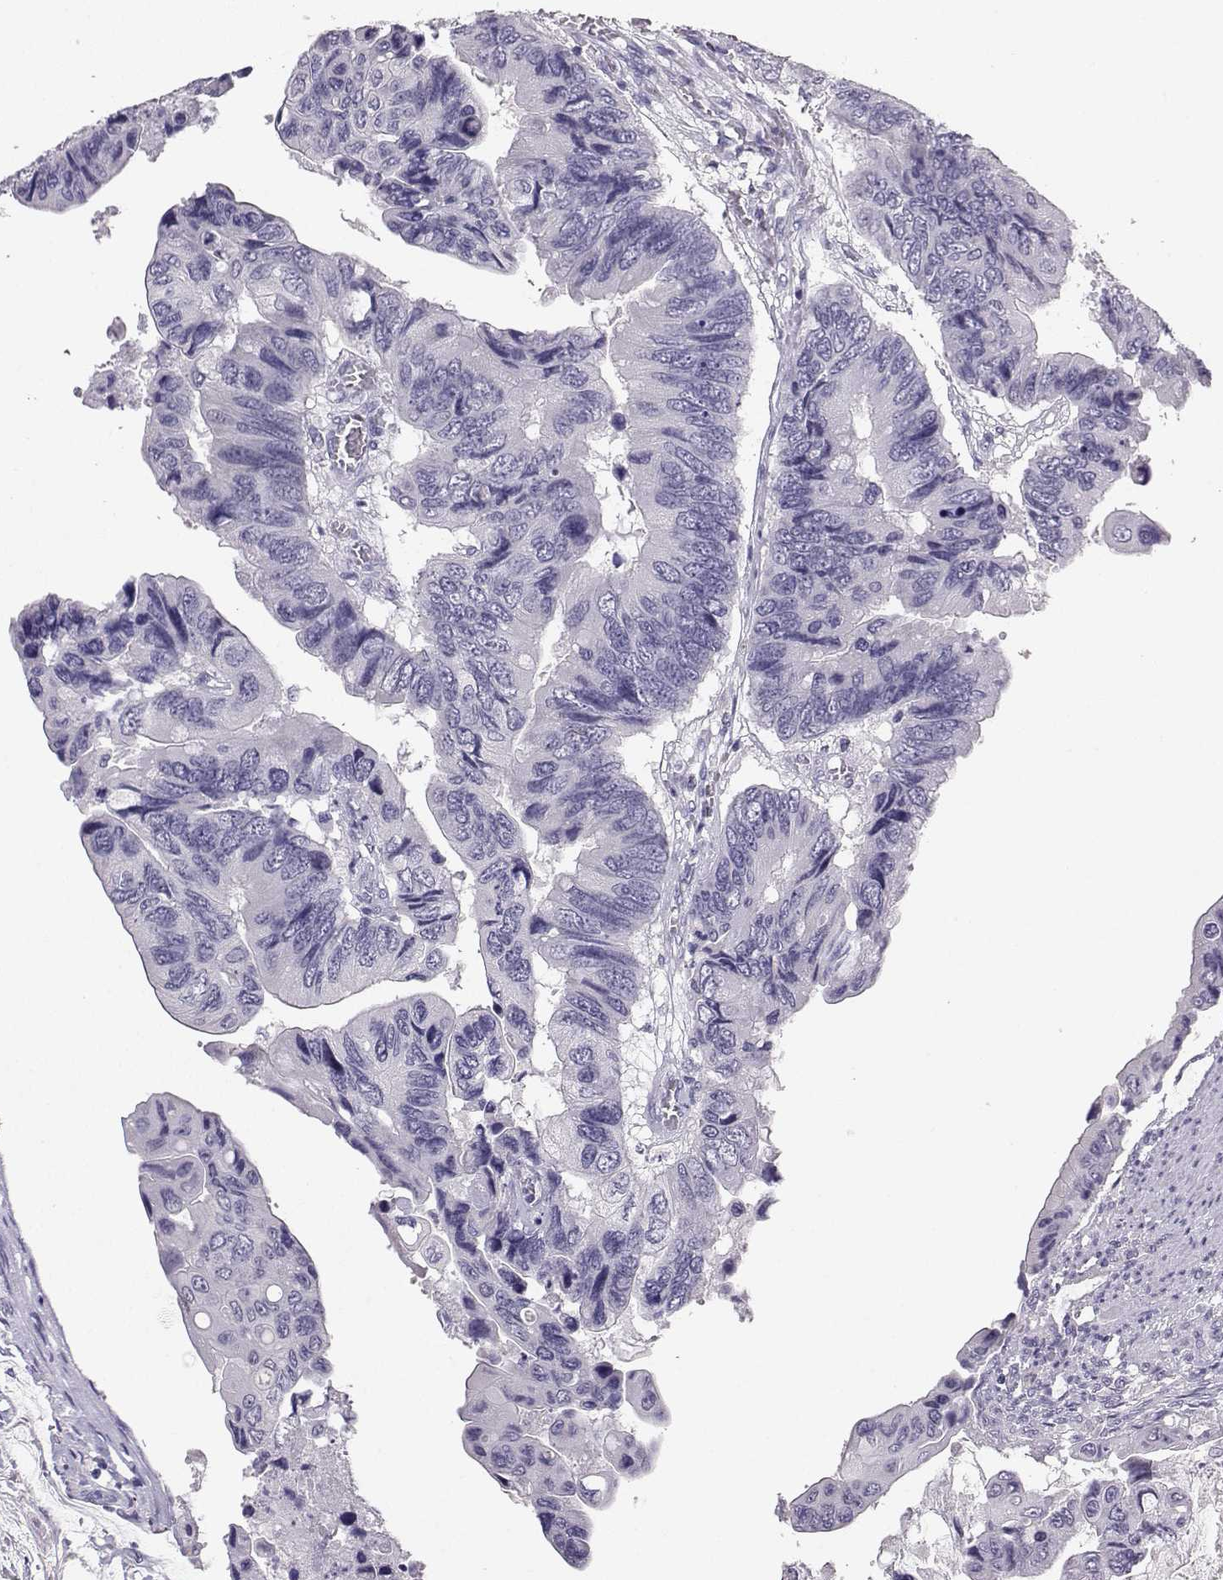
{"staining": {"intensity": "negative", "quantity": "none", "location": "none"}, "tissue": "colorectal cancer", "cell_type": "Tumor cells", "image_type": "cancer", "snomed": [{"axis": "morphology", "description": "Adenocarcinoma, NOS"}, {"axis": "topography", "description": "Rectum"}], "caption": "Micrograph shows no significant protein expression in tumor cells of colorectal adenocarcinoma.", "gene": "TBR1", "patient": {"sex": "male", "age": 63}}